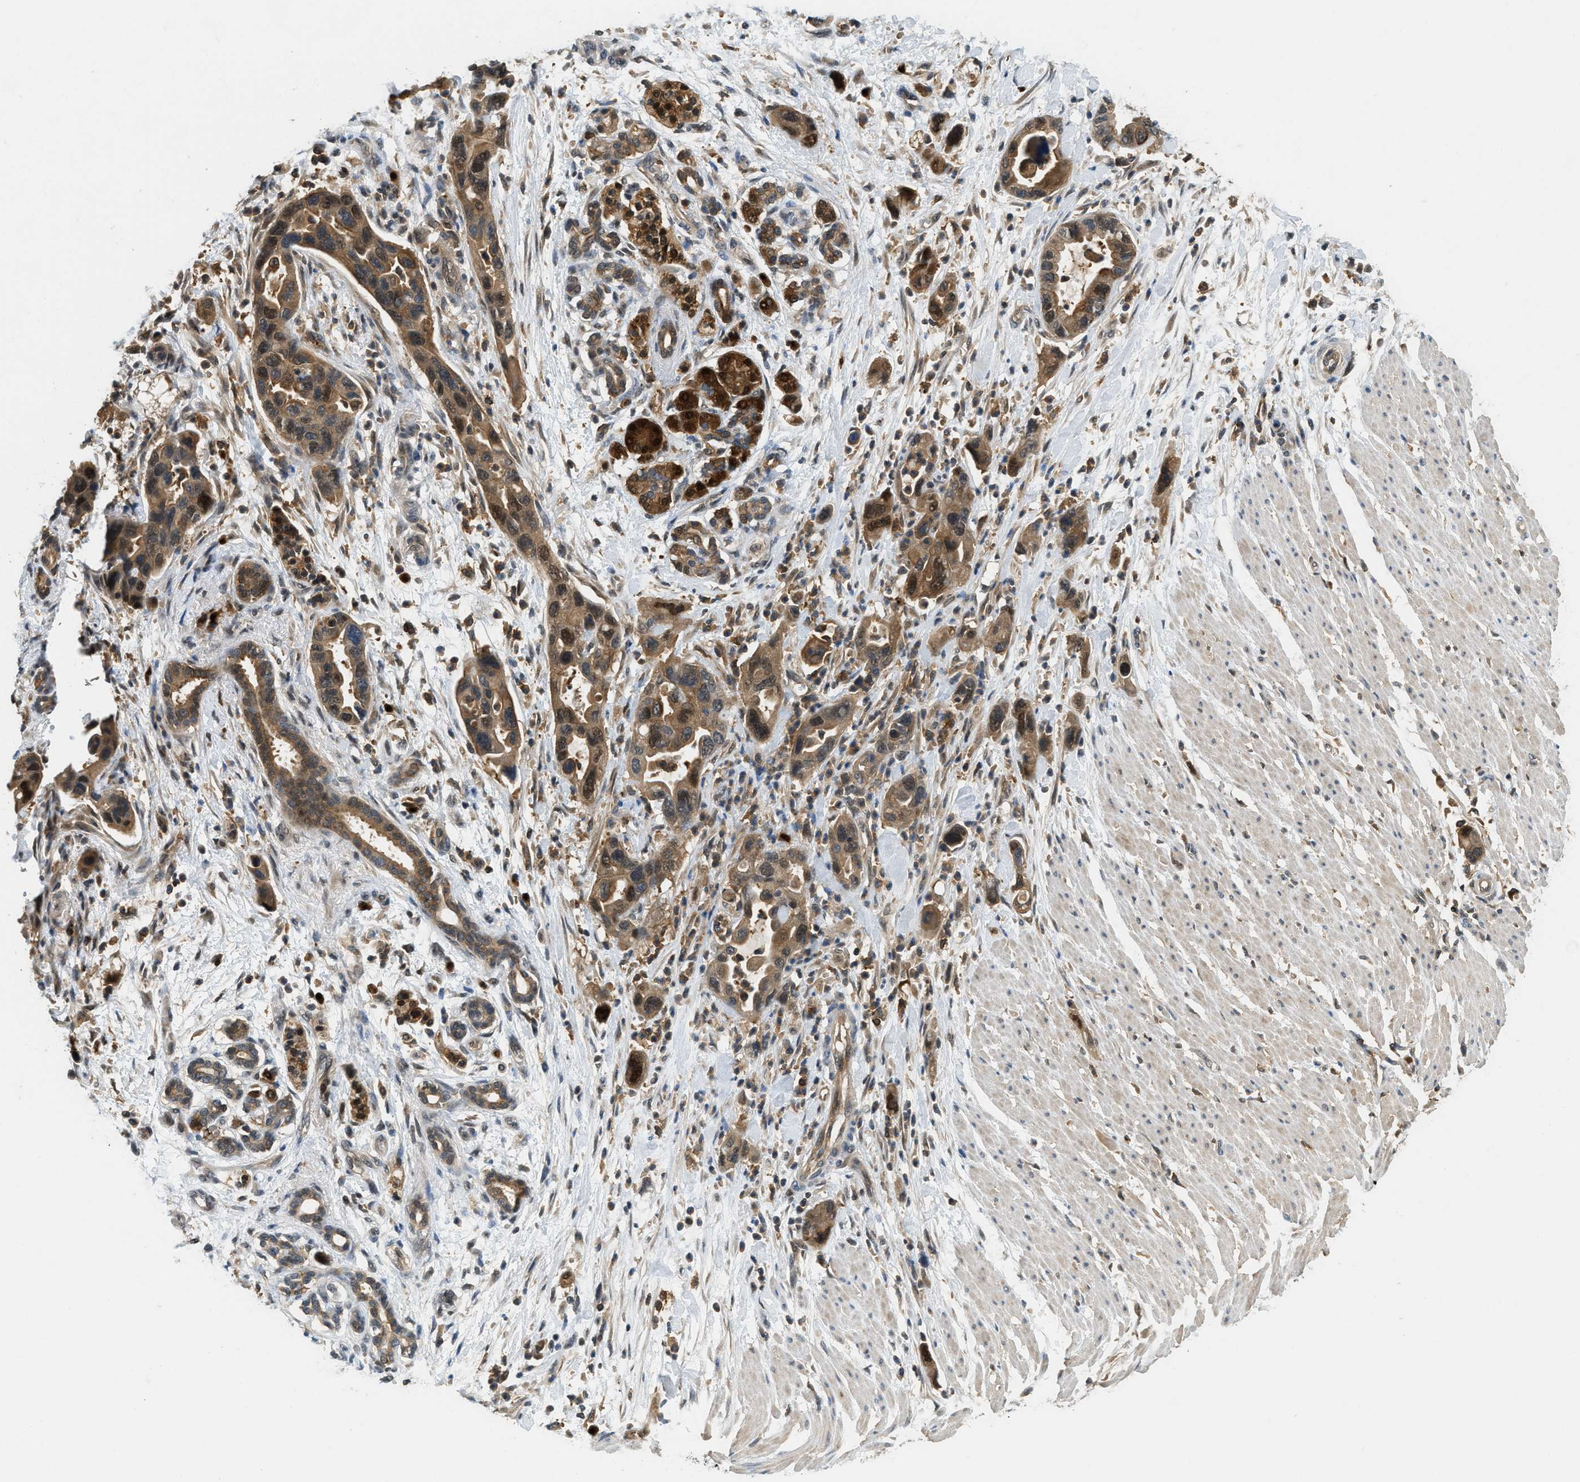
{"staining": {"intensity": "moderate", "quantity": ">75%", "location": "cytoplasmic/membranous,nuclear"}, "tissue": "pancreatic cancer", "cell_type": "Tumor cells", "image_type": "cancer", "snomed": [{"axis": "morphology", "description": "Normal tissue, NOS"}, {"axis": "morphology", "description": "Adenocarcinoma, NOS"}, {"axis": "topography", "description": "Pancreas"}], "caption": "An IHC histopathology image of tumor tissue is shown. Protein staining in brown labels moderate cytoplasmic/membranous and nuclear positivity in pancreatic cancer within tumor cells.", "gene": "GMPPB", "patient": {"sex": "female", "age": 71}}